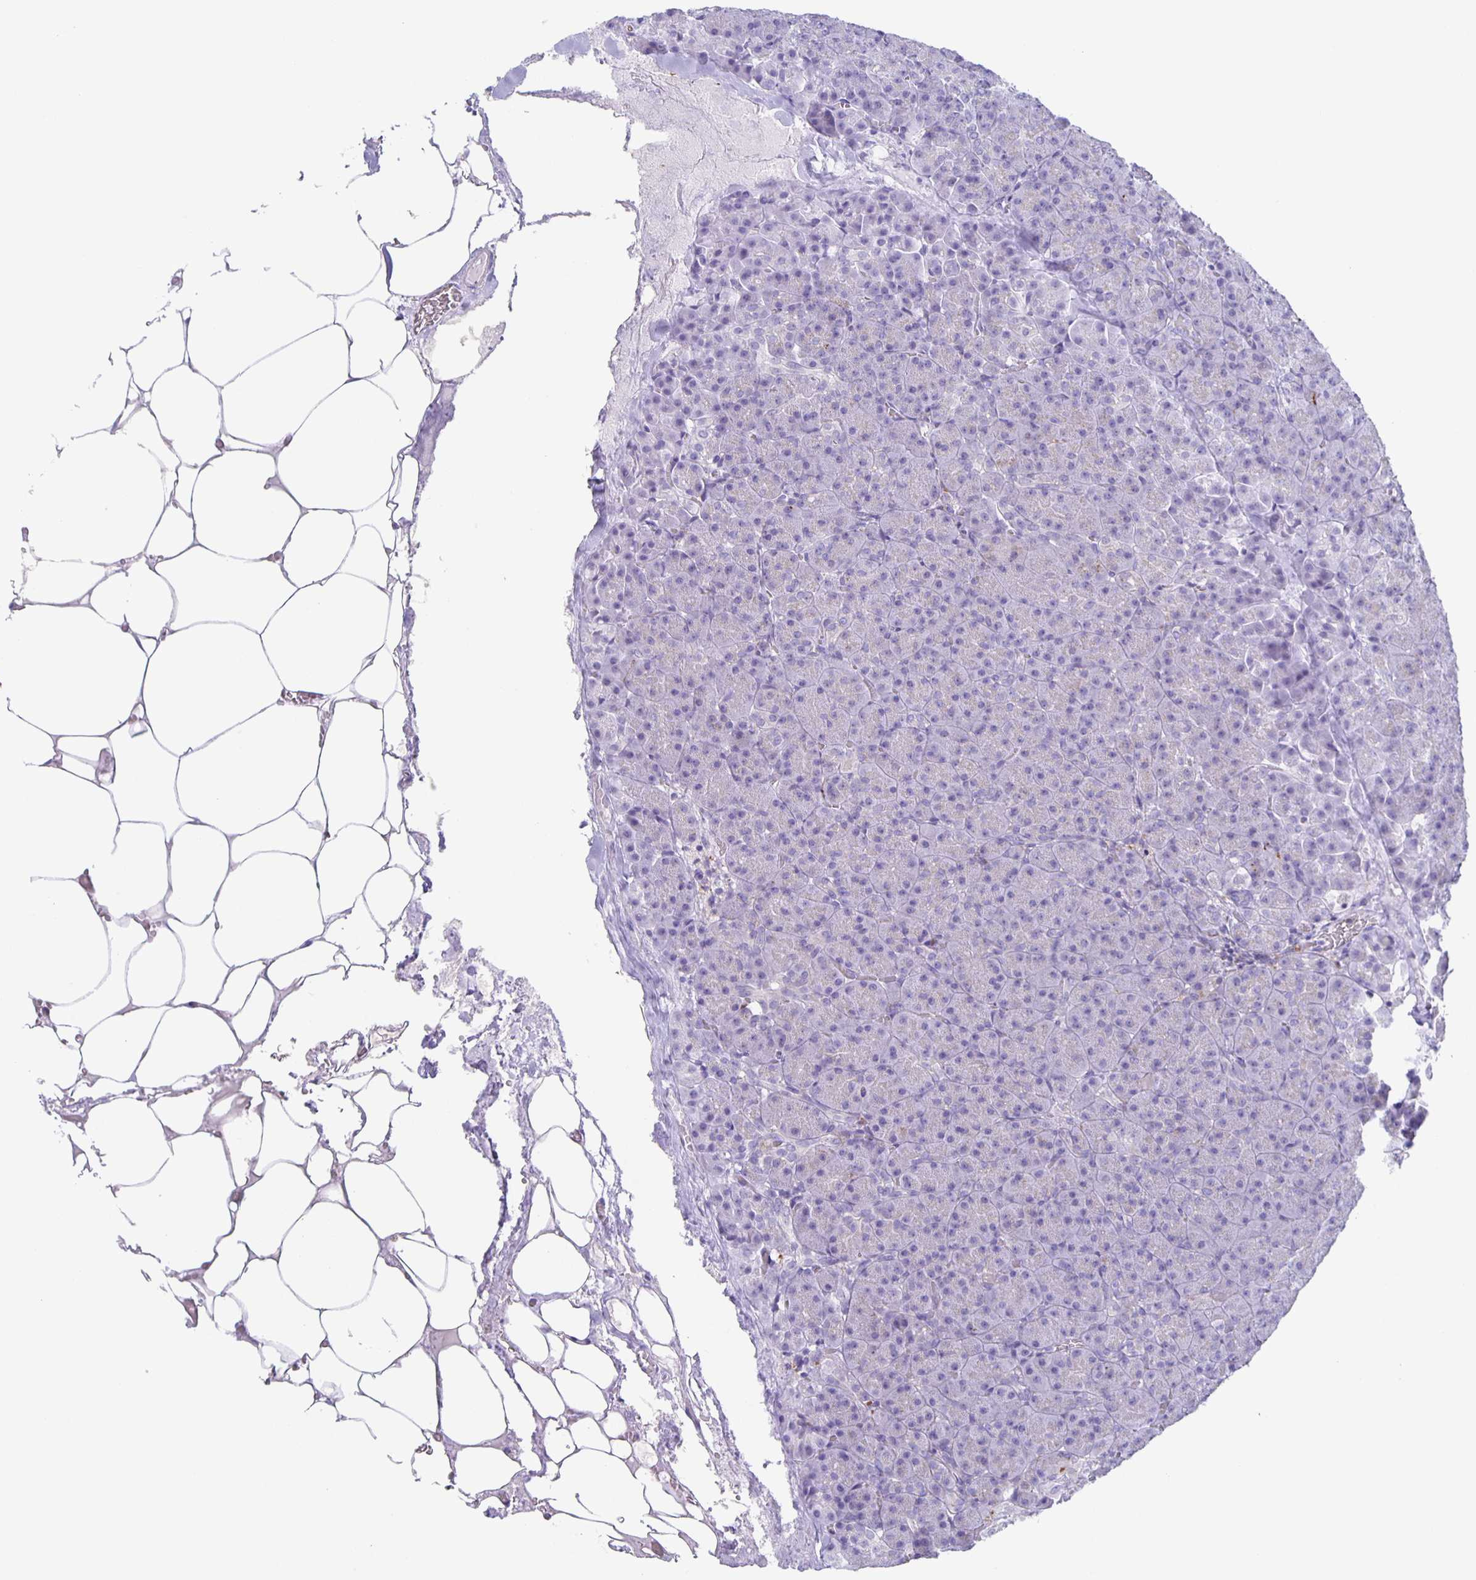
{"staining": {"intensity": "negative", "quantity": "none", "location": "none"}, "tissue": "pancreas", "cell_type": "Exocrine glandular cells", "image_type": "normal", "snomed": [{"axis": "morphology", "description": "Normal tissue, NOS"}, {"axis": "topography", "description": "Pancreas"}], "caption": "High magnification brightfield microscopy of unremarkable pancreas stained with DAB (3,3'-diaminobenzidine) (brown) and counterstained with hematoxylin (blue): exocrine glandular cells show no significant expression. (DAB (3,3'-diaminobenzidine) immunohistochemistry (IHC) visualized using brightfield microscopy, high magnification).", "gene": "LIPA", "patient": {"sex": "female", "age": 74}}